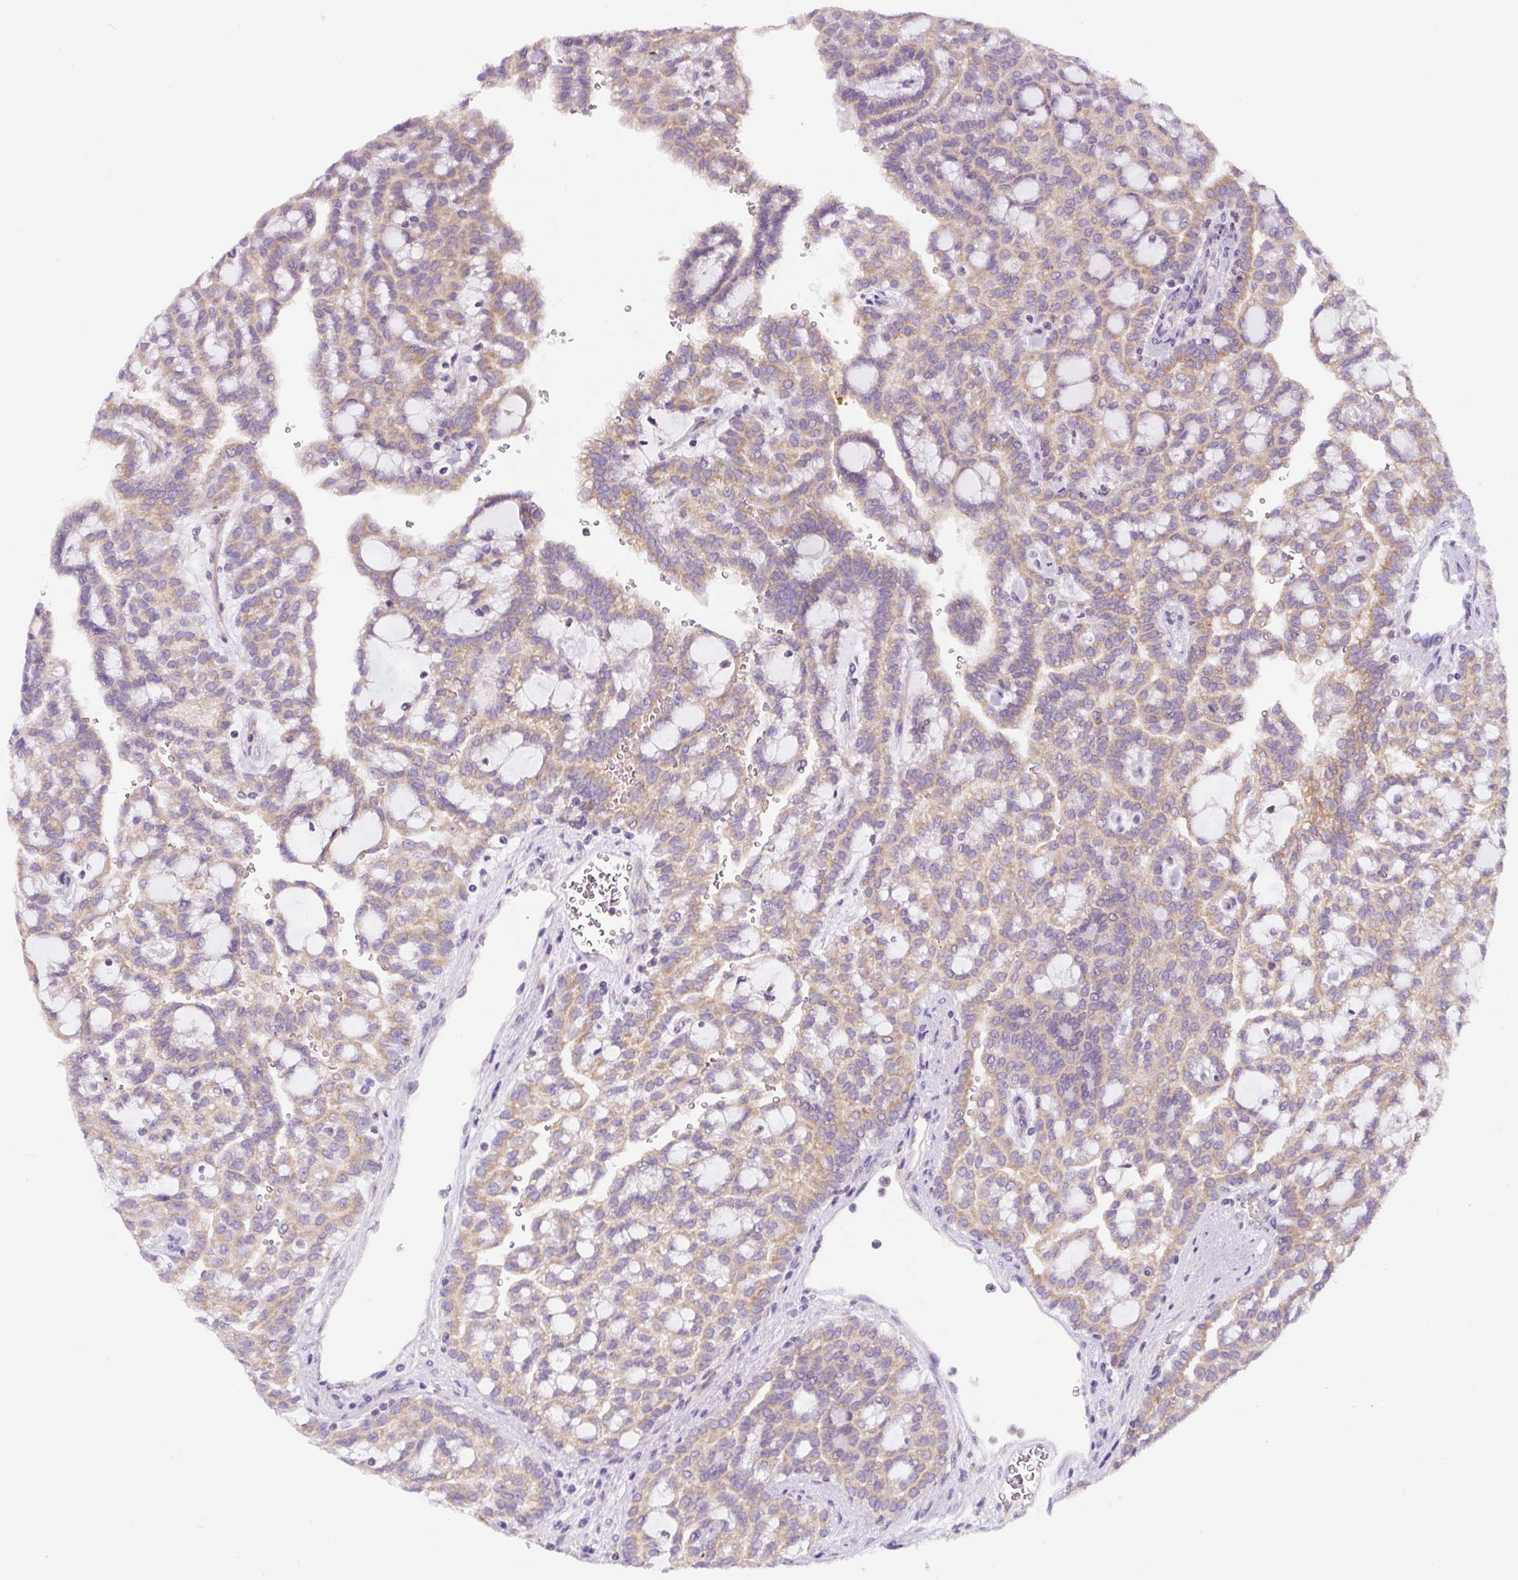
{"staining": {"intensity": "weak", "quantity": ">75%", "location": "cytoplasmic/membranous"}, "tissue": "renal cancer", "cell_type": "Tumor cells", "image_type": "cancer", "snomed": [{"axis": "morphology", "description": "Adenocarcinoma, NOS"}, {"axis": "topography", "description": "Kidney"}], "caption": "Human renal cancer stained for a protein (brown) displays weak cytoplasmic/membranous positive expression in approximately >75% of tumor cells.", "gene": "DDOST", "patient": {"sex": "male", "age": 63}}